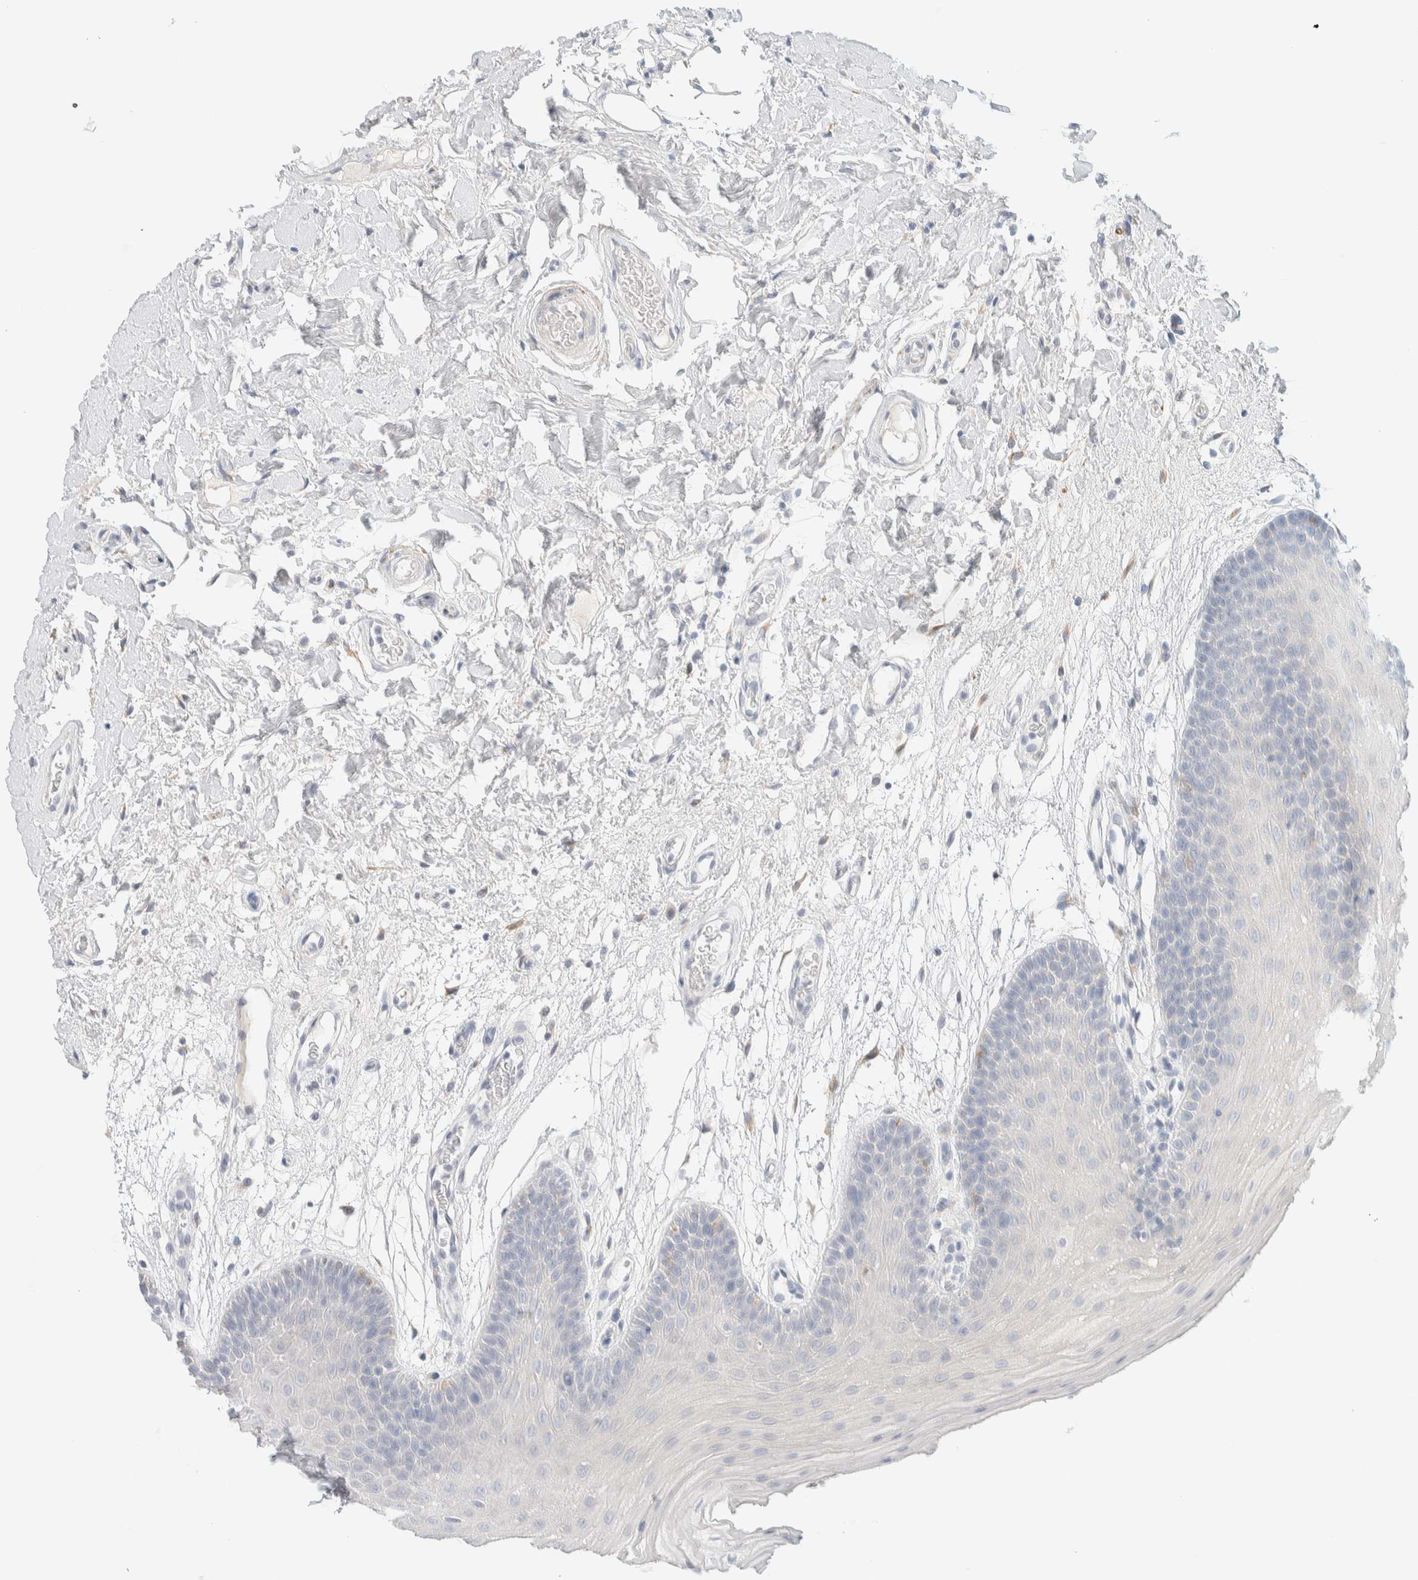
{"staining": {"intensity": "negative", "quantity": "none", "location": "none"}, "tissue": "oral mucosa", "cell_type": "Squamous epithelial cells", "image_type": "normal", "snomed": [{"axis": "morphology", "description": "Normal tissue, NOS"}, {"axis": "morphology", "description": "Squamous cell carcinoma, NOS"}, {"axis": "topography", "description": "Oral tissue"}, {"axis": "topography", "description": "Head-Neck"}], "caption": "An image of oral mucosa stained for a protein reveals no brown staining in squamous epithelial cells.", "gene": "ATCAY", "patient": {"sex": "male", "age": 71}}